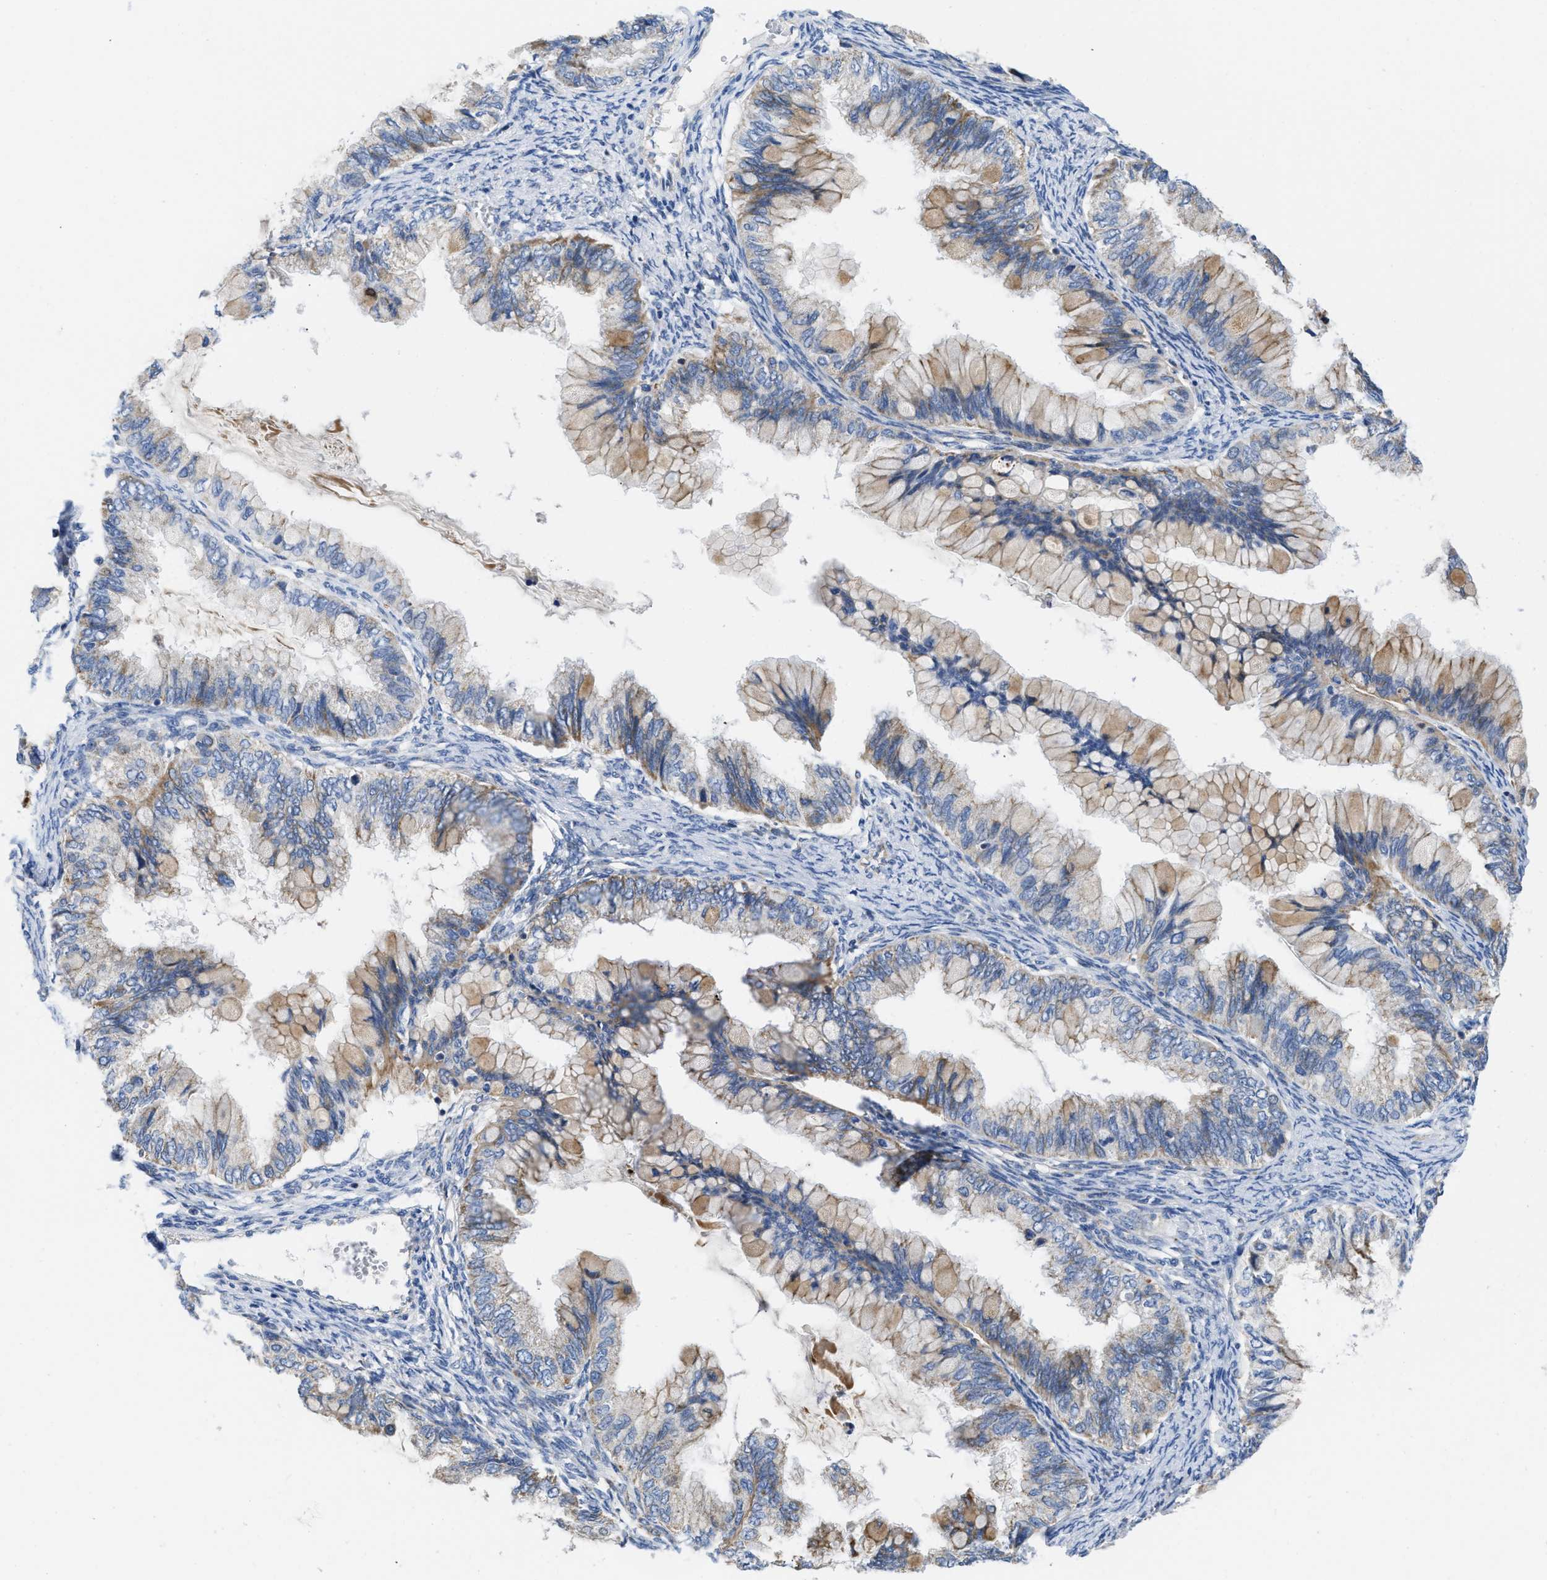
{"staining": {"intensity": "weak", "quantity": "25%-75%", "location": "cytoplasmic/membranous"}, "tissue": "ovarian cancer", "cell_type": "Tumor cells", "image_type": "cancer", "snomed": [{"axis": "morphology", "description": "Cystadenocarcinoma, mucinous, NOS"}, {"axis": "topography", "description": "Ovary"}], "caption": "Immunohistochemical staining of human ovarian cancer reveals low levels of weak cytoplasmic/membranous protein positivity in about 25%-75% of tumor cells.", "gene": "SLC25A13", "patient": {"sex": "female", "age": 80}}